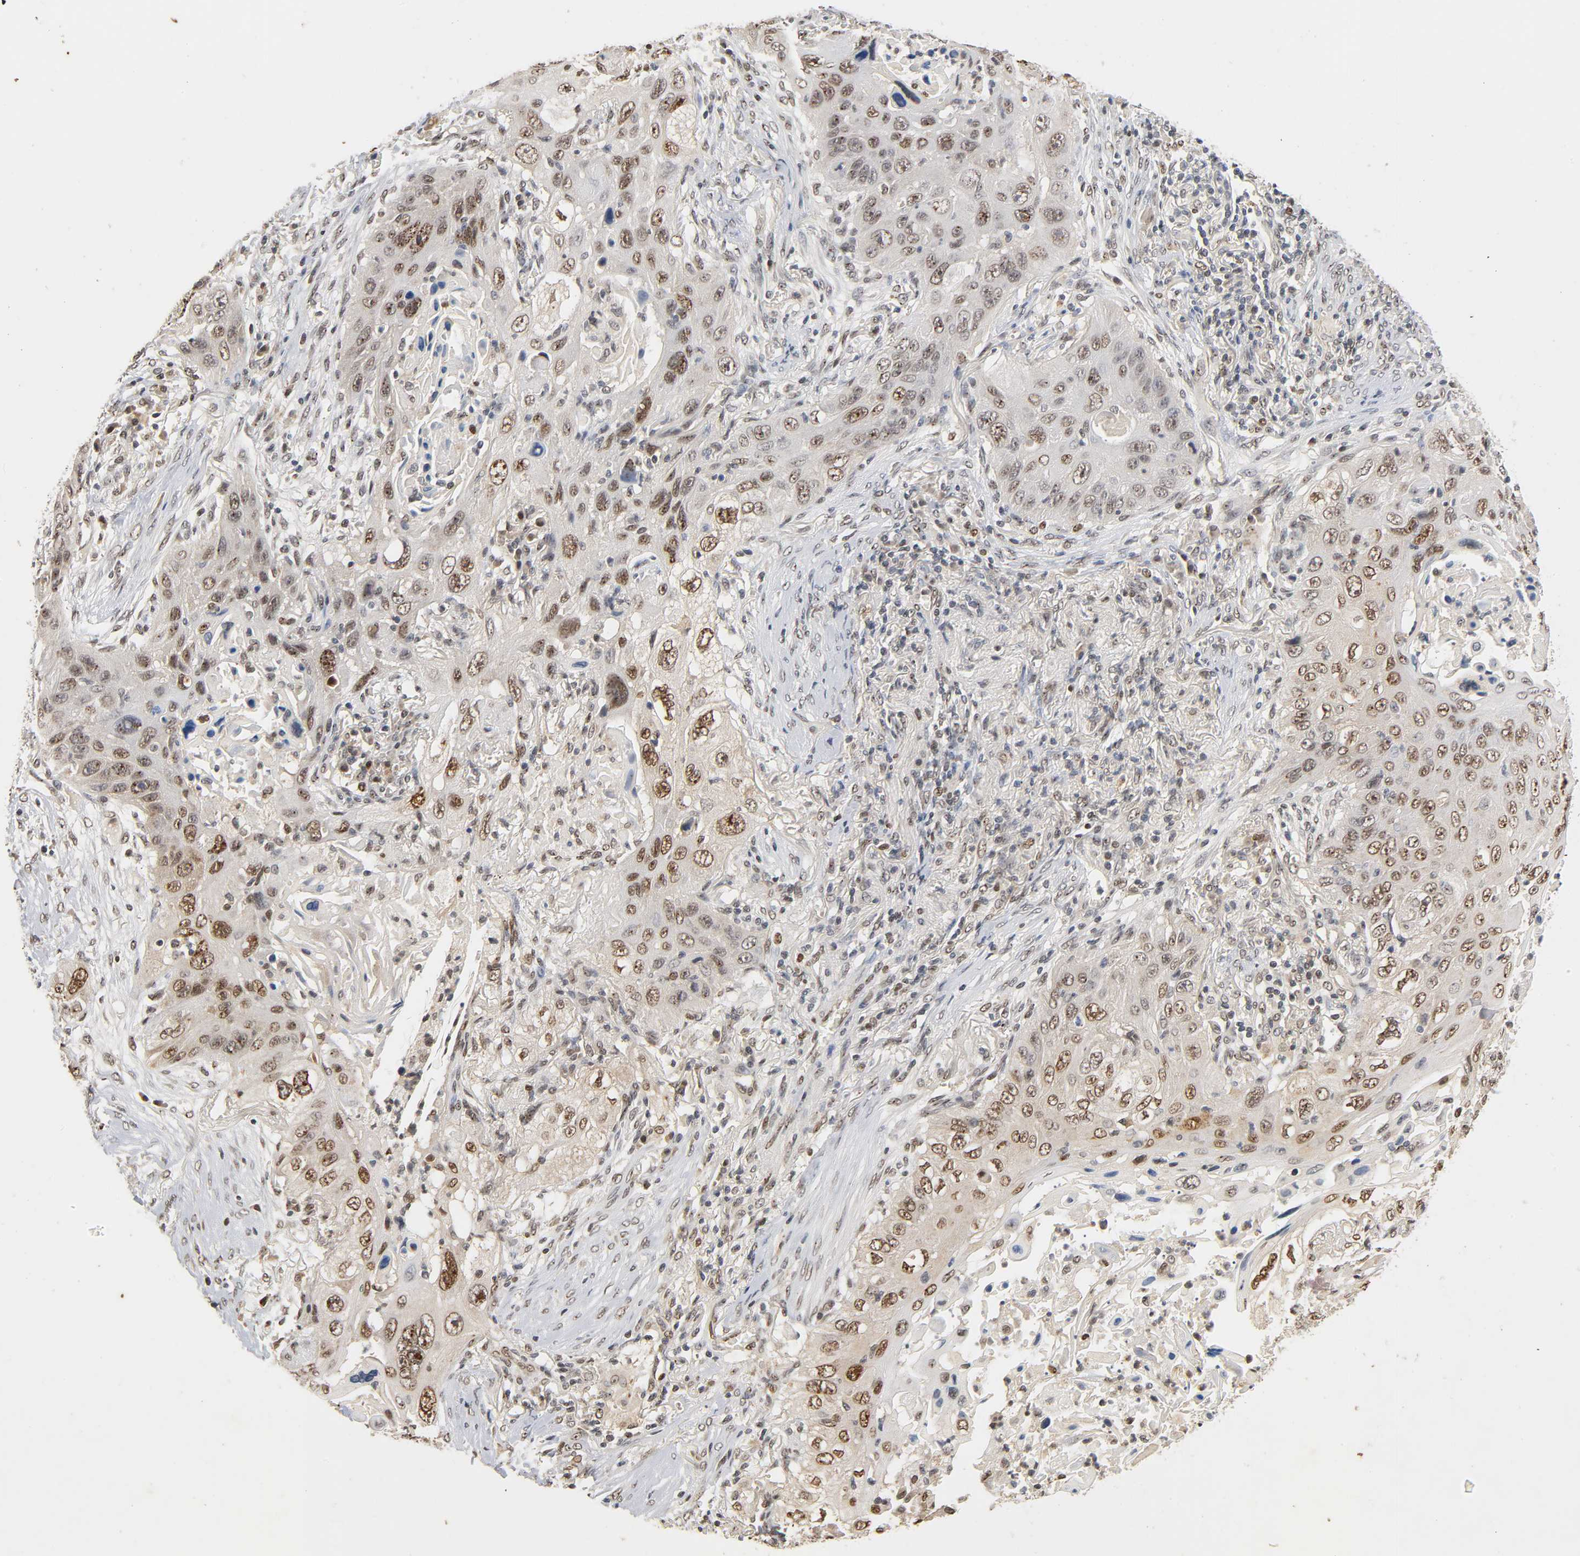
{"staining": {"intensity": "moderate", "quantity": "25%-75%", "location": "nuclear"}, "tissue": "lung cancer", "cell_type": "Tumor cells", "image_type": "cancer", "snomed": [{"axis": "morphology", "description": "Squamous cell carcinoma, NOS"}, {"axis": "topography", "description": "Lung"}], "caption": "Moderate nuclear protein expression is seen in about 25%-75% of tumor cells in lung cancer.", "gene": "UBC", "patient": {"sex": "female", "age": 67}}